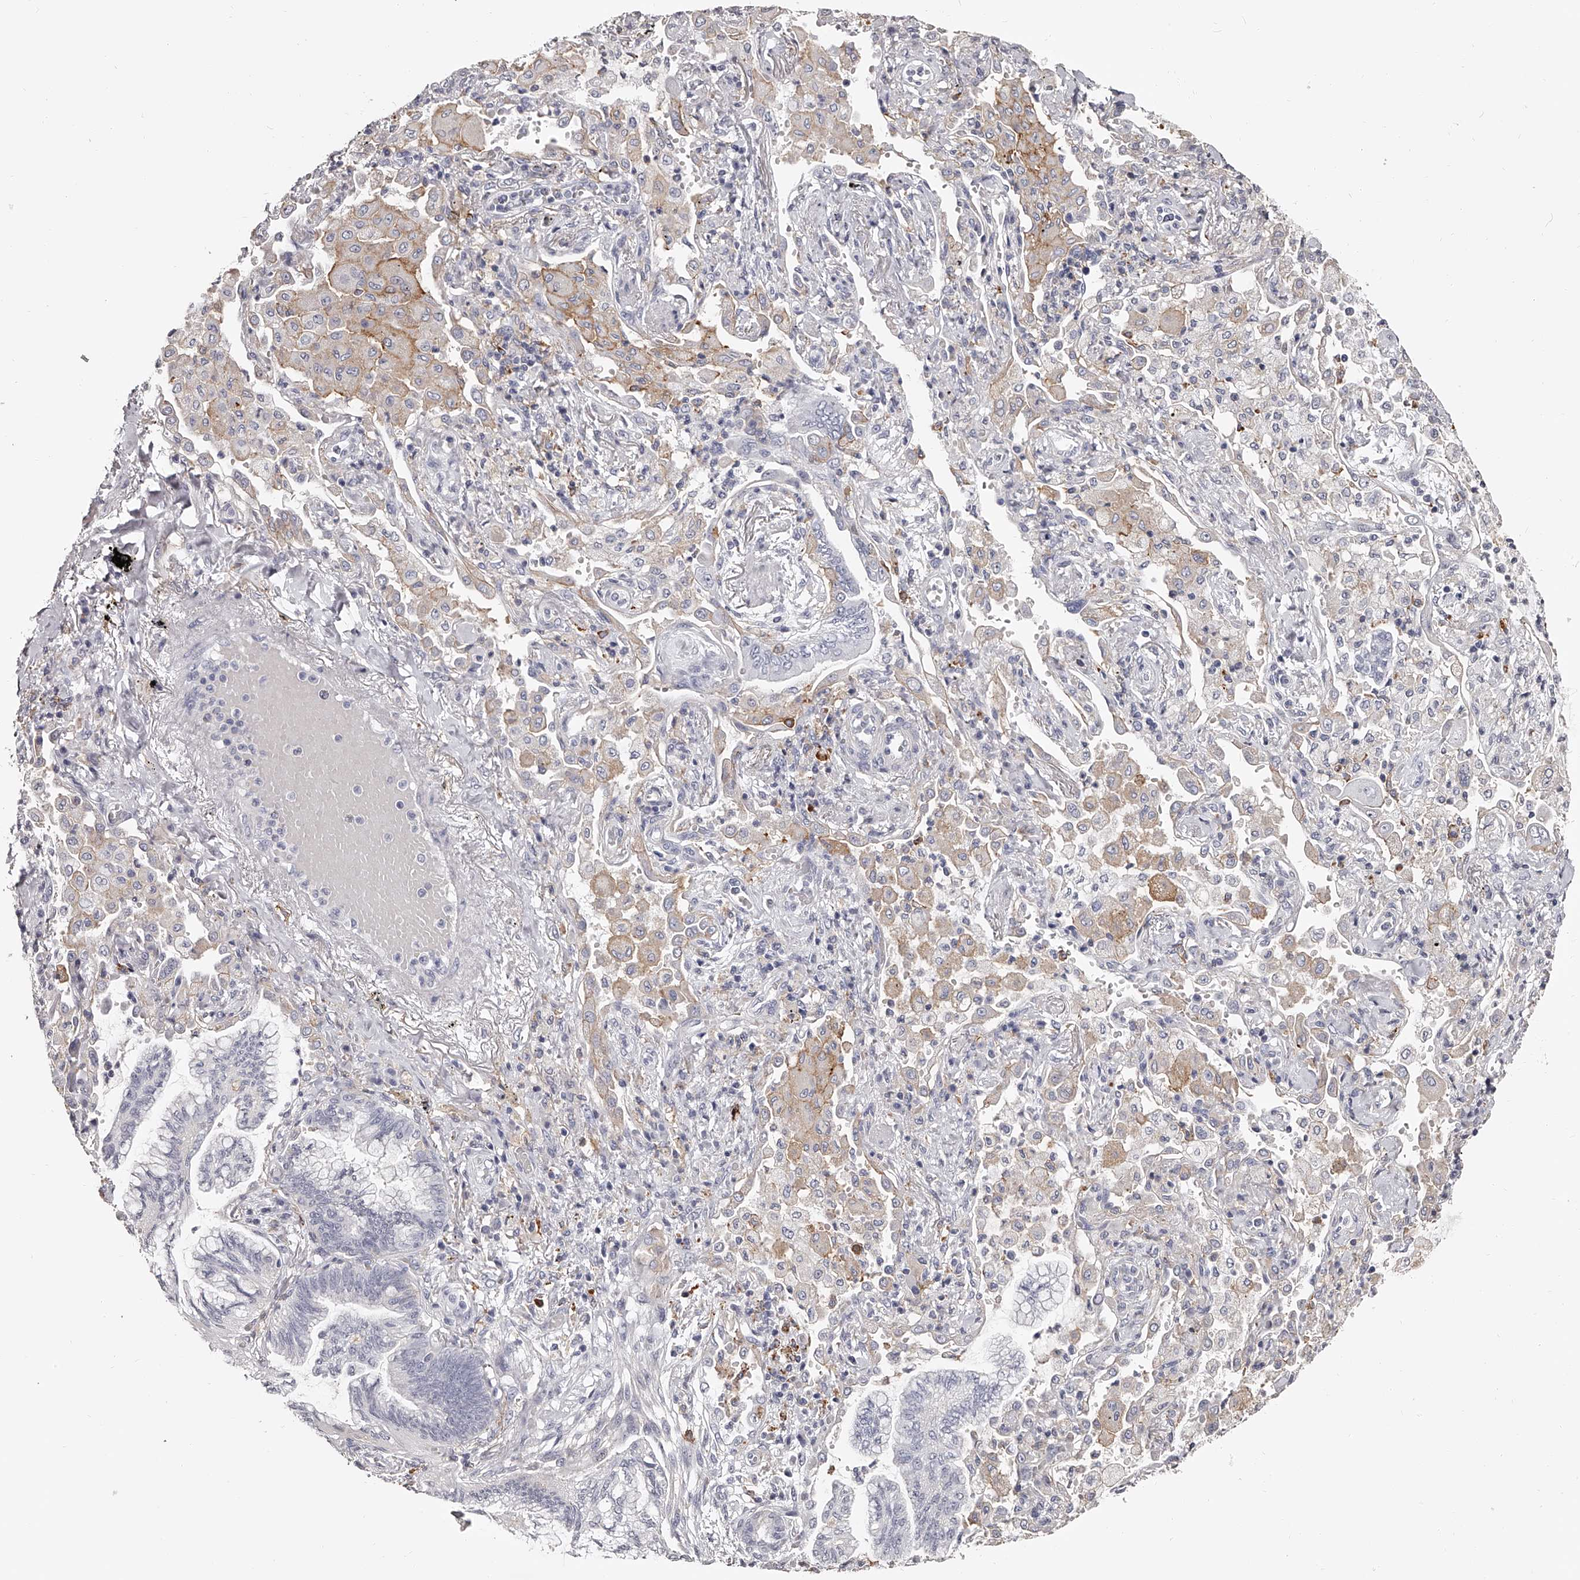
{"staining": {"intensity": "negative", "quantity": "none", "location": "none"}, "tissue": "bronchus", "cell_type": "Respiratory epithelial cells", "image_type": "normal", "snomed": [{"axis": "morphology", "description": "Normal tissue, NOS"}, {"axis": "morphology", "description": "Adenocarcinoma, NOS"}, {"axis": "topography", "description": "Bronchus"}, {"axis": "topography", "description": "Lung"}], "caption": "Respiratory epithelial cells are negative for protein expression in normal human bronchus. (DAB IHC, high magnification).", "gene": "PACSIN1", "patient": {"sex": "female", "age": 70}}